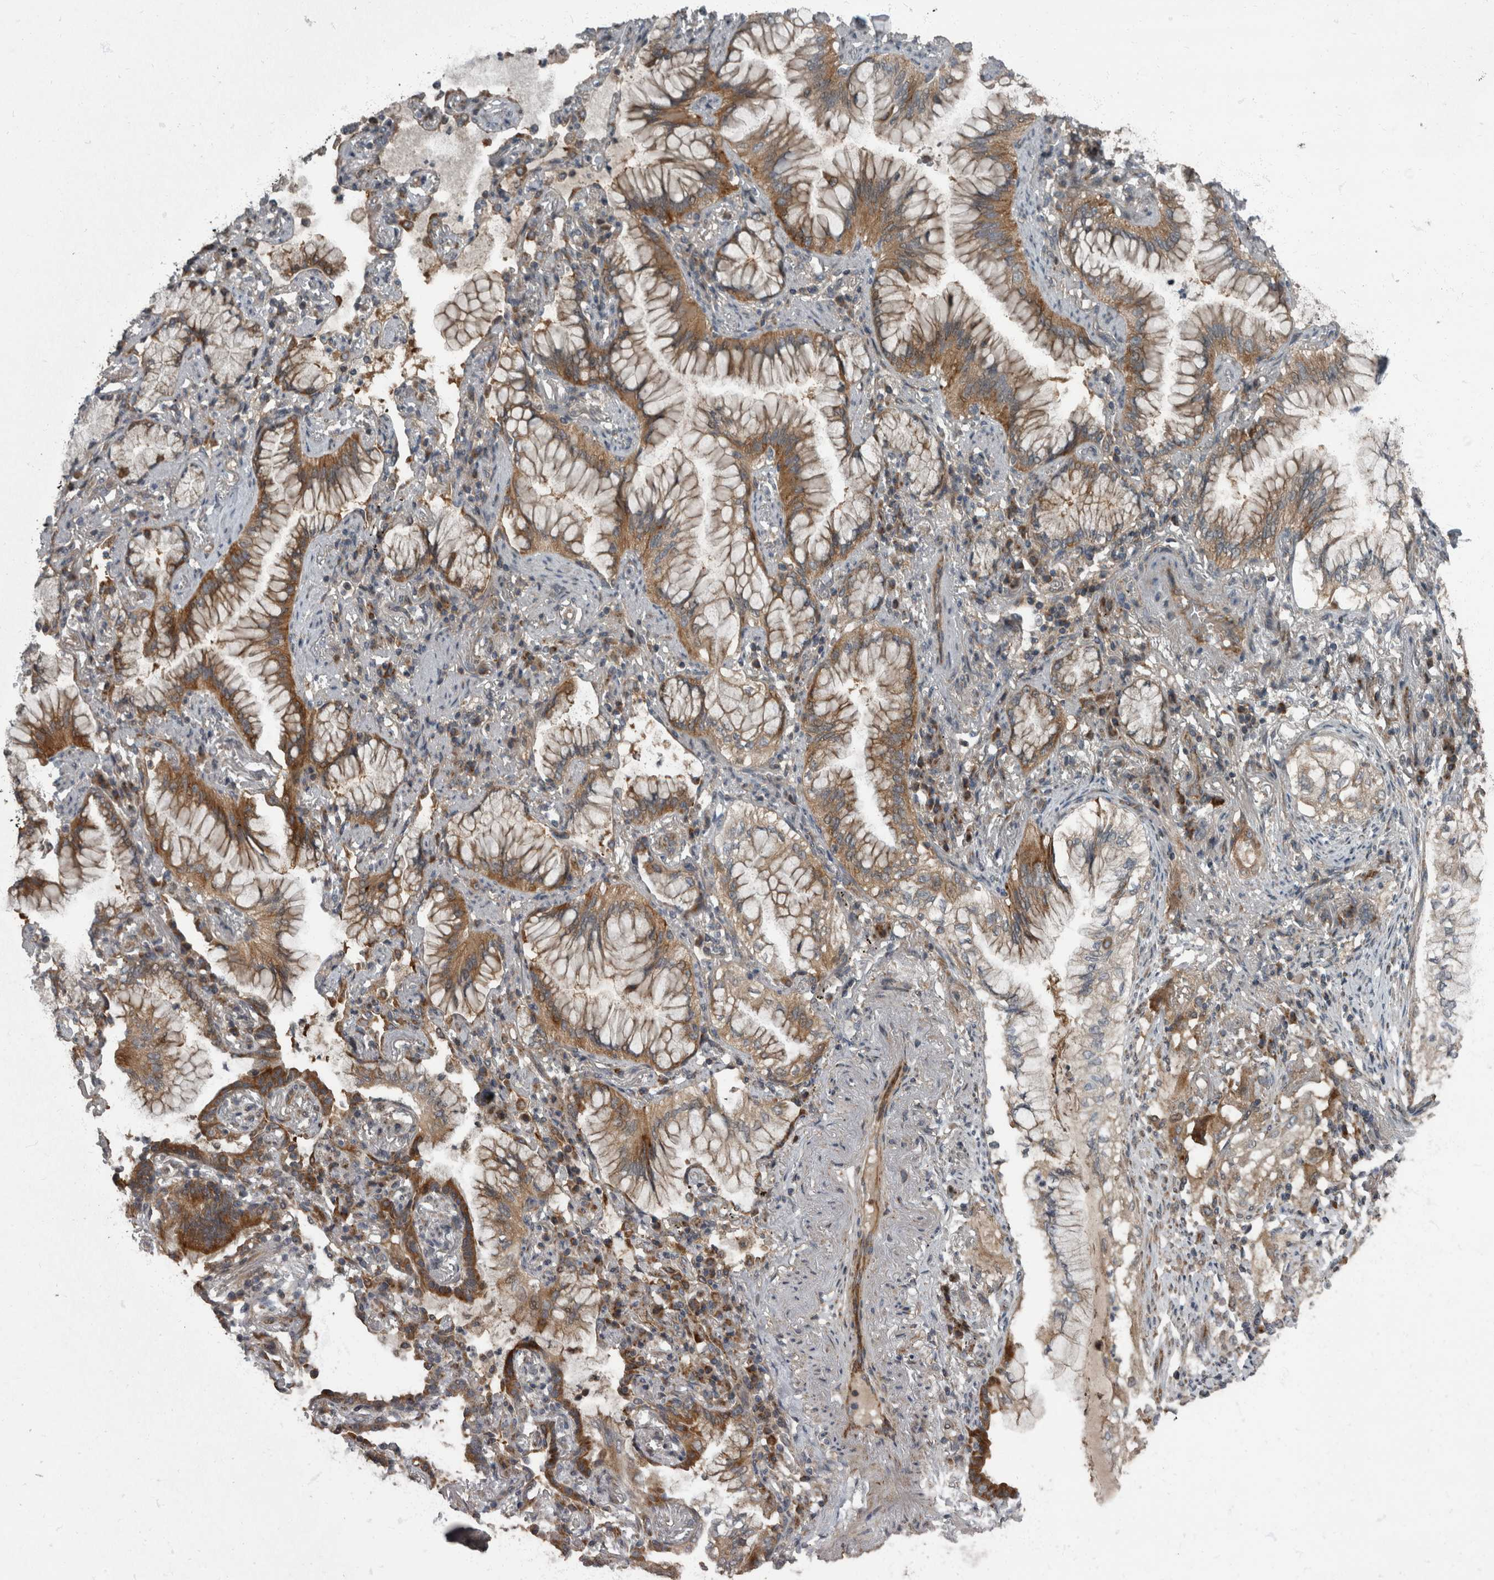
{"staining": {"intensity": "moderate", "quantity": ">75%", "location": "cytoplasmic/membranous"}, "tissue": "lung cancer", "cell_type": "Tumor cells", "image_type": "cancer", "snomed": [{"axis": "morphology", "description": "Adenocarcinoma, NOS"}, {"axis": "topography", "description": "Lung"}], "caption": "The image exhibits staining of lung adenocarcinoma, revealing moderate cytoplasmic/membranous protein staining (brown color) within tumor cells.", "gene": "RABGGTB", "patient": {"sex": "female", "age": 70}}